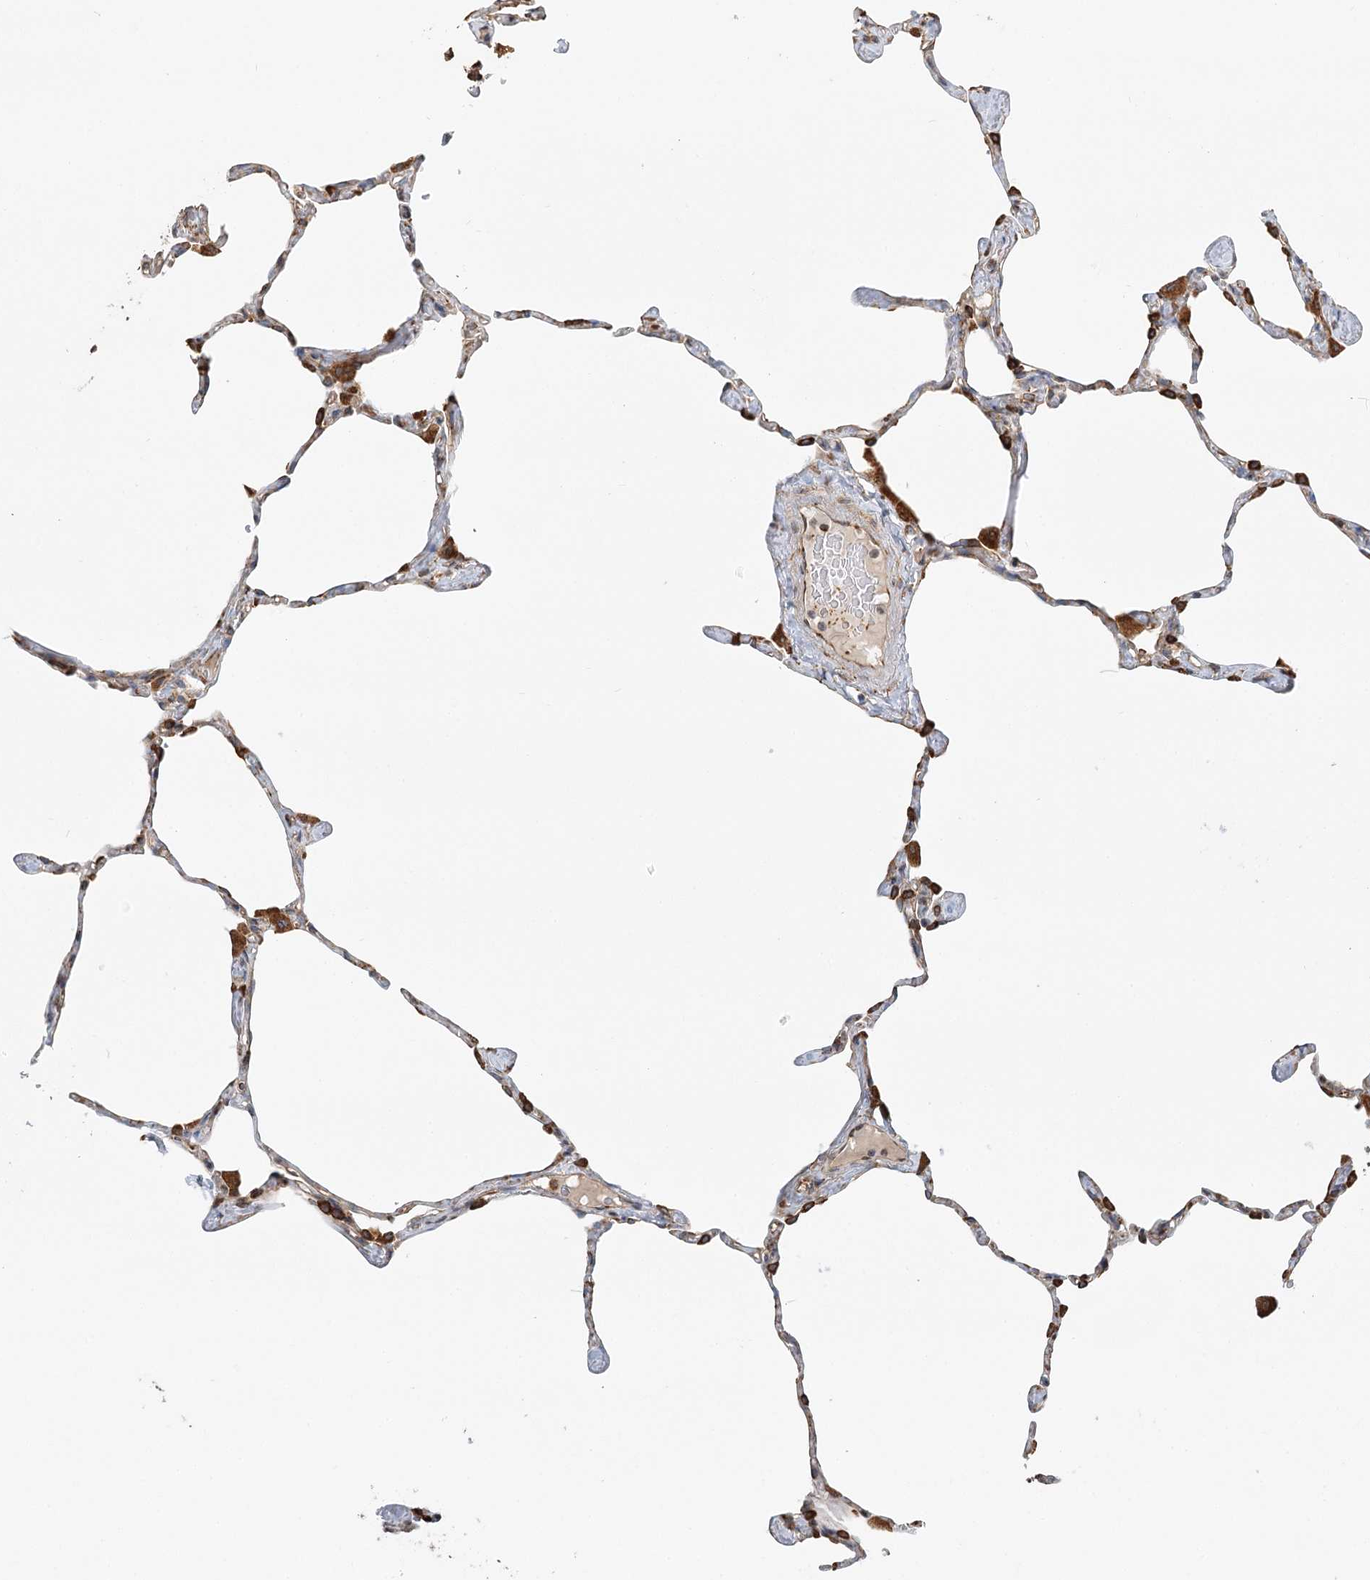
{"staining": {"intensity": "strong", "quantity": "25%-75%", "location": "cytoplasmic/membranous"}, "tissue": "lung", "cell_type": "Alveolar cells", "image_type": "normal", "snomed": [{"axis": "morphology", "description": "Normal tissue, NOS"}, {"axis": "topography", "description": "Lung"}], "caption": "Unremarkable lung demonstrates strong cytoplasmic/membranous expression in approximately 25%-75% of alveolar cells, visualized by immunohistochemistry. (DAB (3,3'-diaminobenzidine) IHC with brightfield microscopy, high magnification).", "gene": "TAS1R1", "patient": {"sex": "male", "age": 65}}